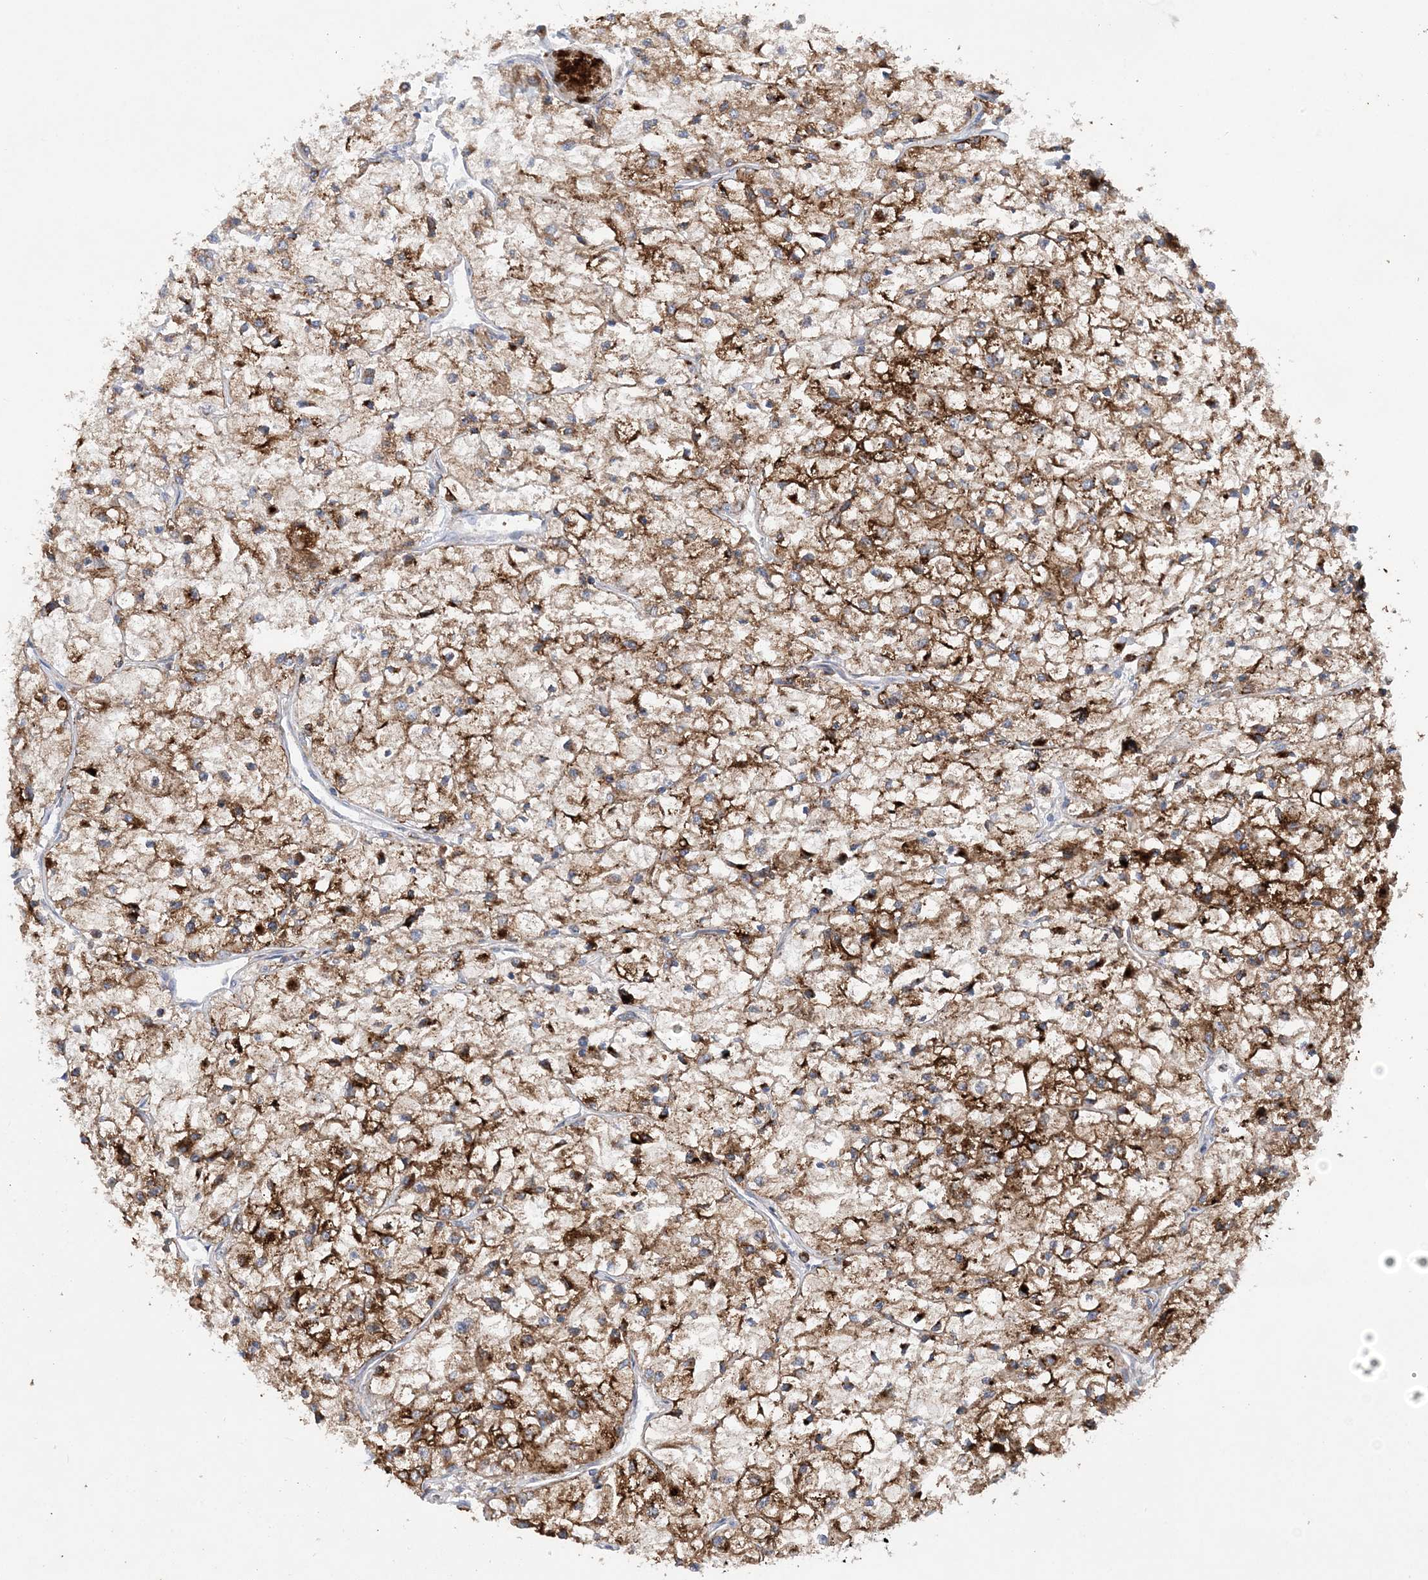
{"staining": {"intensity": "strong", "quantity": "25%-75%", "location": "cytoplasmic/membranous"}, "tissue": "renal cancer", "cell_type": "Tumor cells", "image_type": "cancer", "snomed": [{"axis": "morphology", "description": "Adenocarcinoma, NOS"}, {"axis": "topography", "description": "Kidney"}], "caption": "The immunohistochemical stain shows strong cytoplasmic/membranous expression in tumor cells of adenocarcinoma (renal) tissue.", "gene": "PTTG1IP", "patient": {"sex": "male", "age": 80}}